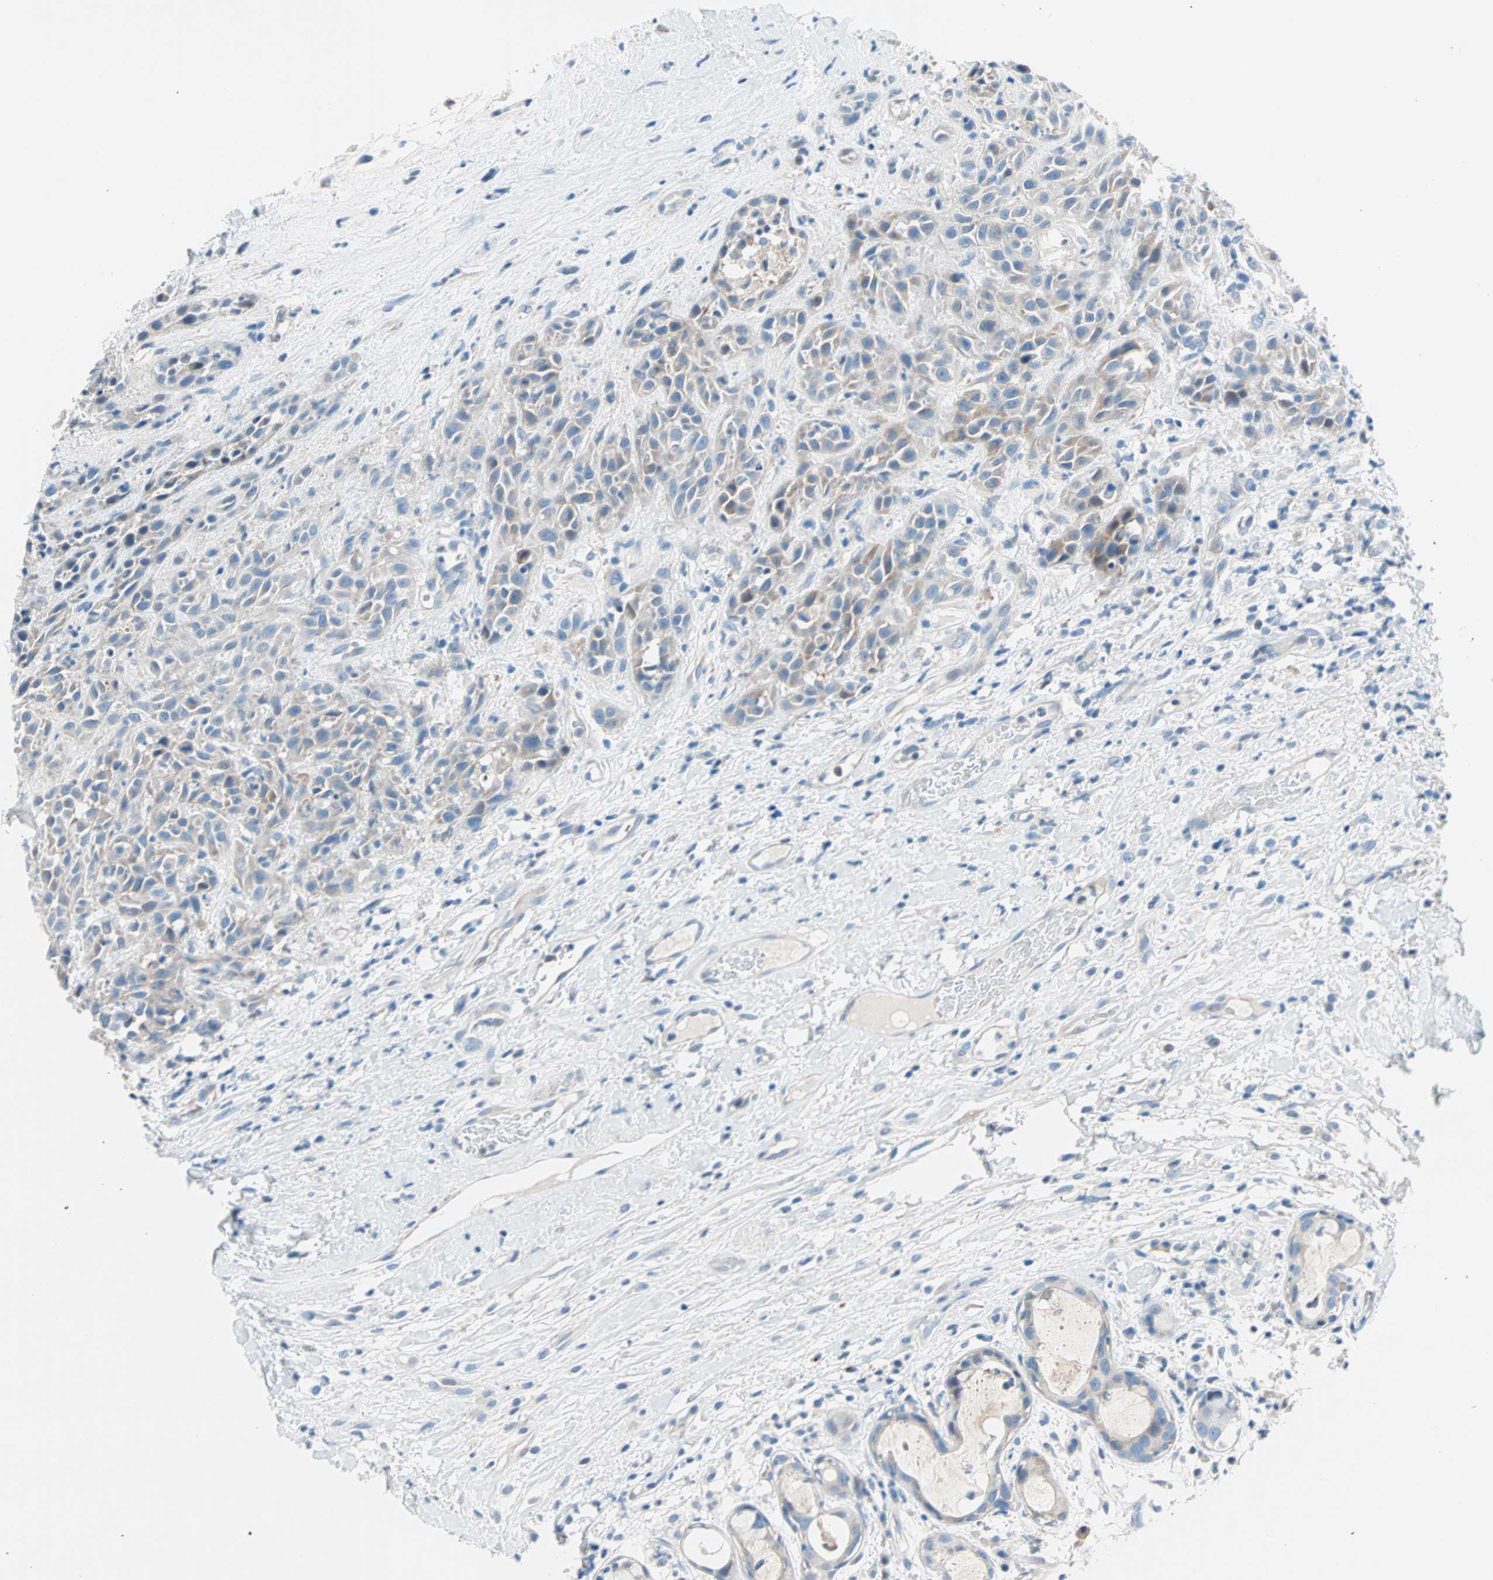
{"staining": {"intensity": "weak", "quantity": "25%-75%", "location": "cytoplasmic/membranous"}, "tissue": "head and neck cancer", "cell_type": "Tumor cells", "image_type": "cancer", "snomed": [{"axis": "morphology", "description": "Normal tissue, NOS"}, {"axis": "morphology", "description": "Squamous cell carcinoma, NOS"}, {"axis": "topography", "description": "Cartilage tissue"}, {"axis": "topography", "description": "Head-Neck"}], "caption": "Protein staining of squamous cell carcinoma (head and neck) tissue demonstrates weak cytoplasmic/membranous staining in about 25%-75% of tumor cells.", "gene": "TMEM163", "patient": {"sex": "male", "age": 62}}